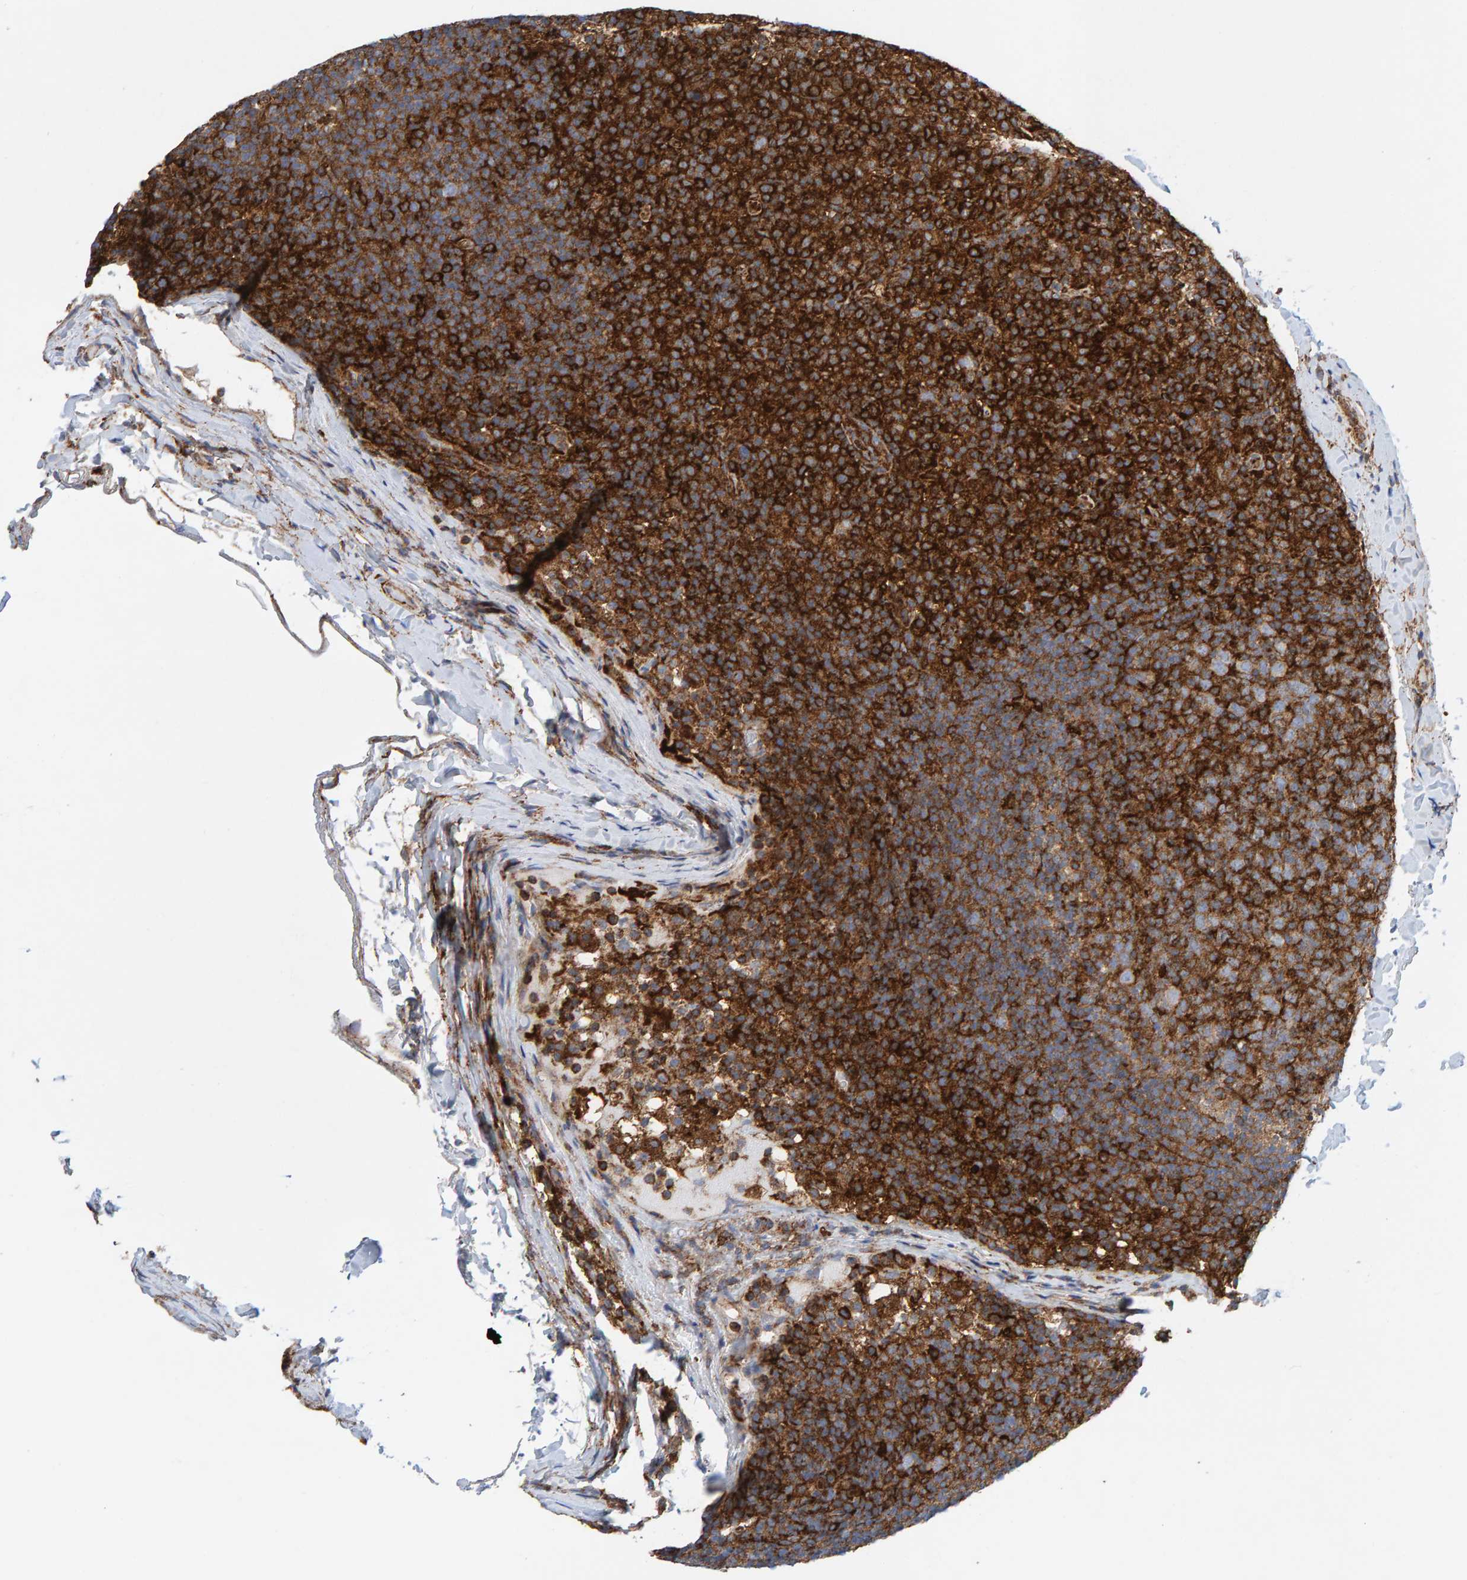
{"staining": {"intensity": "strong", "quantity": ">75%", "location": "cytoplasmic/membranous"}, "tissue": "lymph node", "cell_type": "Germinal center cells", "image_type": "normal", "snomed": [{"axis": "morphology", "description": "Normal tissue, NOS"}, {"axis": "morphology", "description": "Inflammation, NOS"}, {"axis": "topography", "description": "Lymph node"}], "caption": "The image shows a brown stain indicating the presence of a protein in the cytoplasmic/membranous of germinal center cells in lymph node.", "gene": "MVP", "patient": {"sex": "male", "age": 55}}